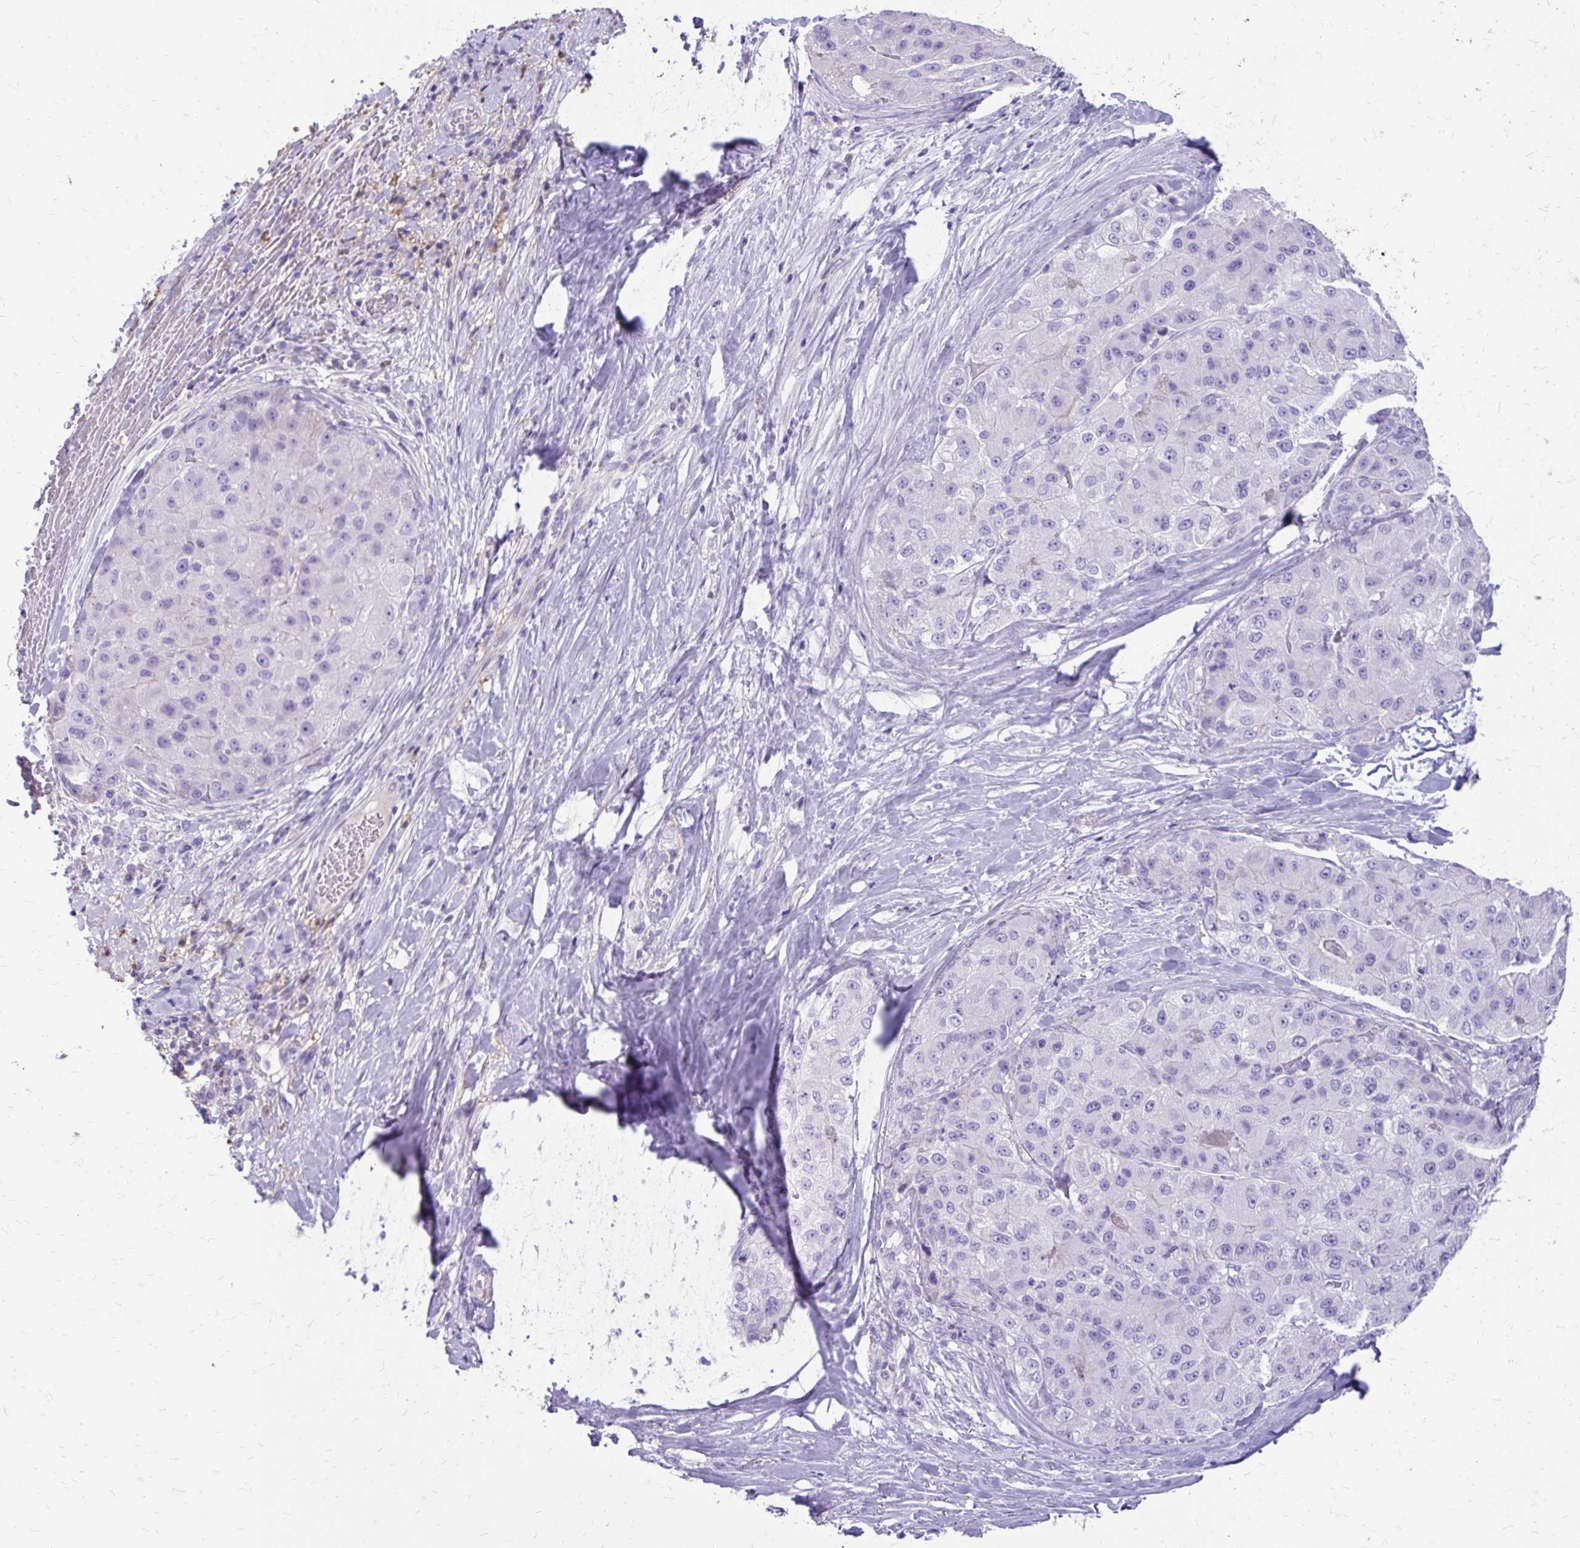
{"staining": {"intensity": "negative", "quantity": "none", "location": "none"}, "tissue": "liver cancer", "cell_type": "Tumor cells", "image_type": "cancer", "snomed": [{"axis": "morphology", "description": "Carcinoma, Hepatocellular, NOS"}, {"axis": "topography", "description": "Liver"}], "caption": "There is no significant positivity in tumor cells of liver hepatocellular carcinoma.", "gene": "SIGLEC11", "patient": {"sex": "male", "age": 80}}